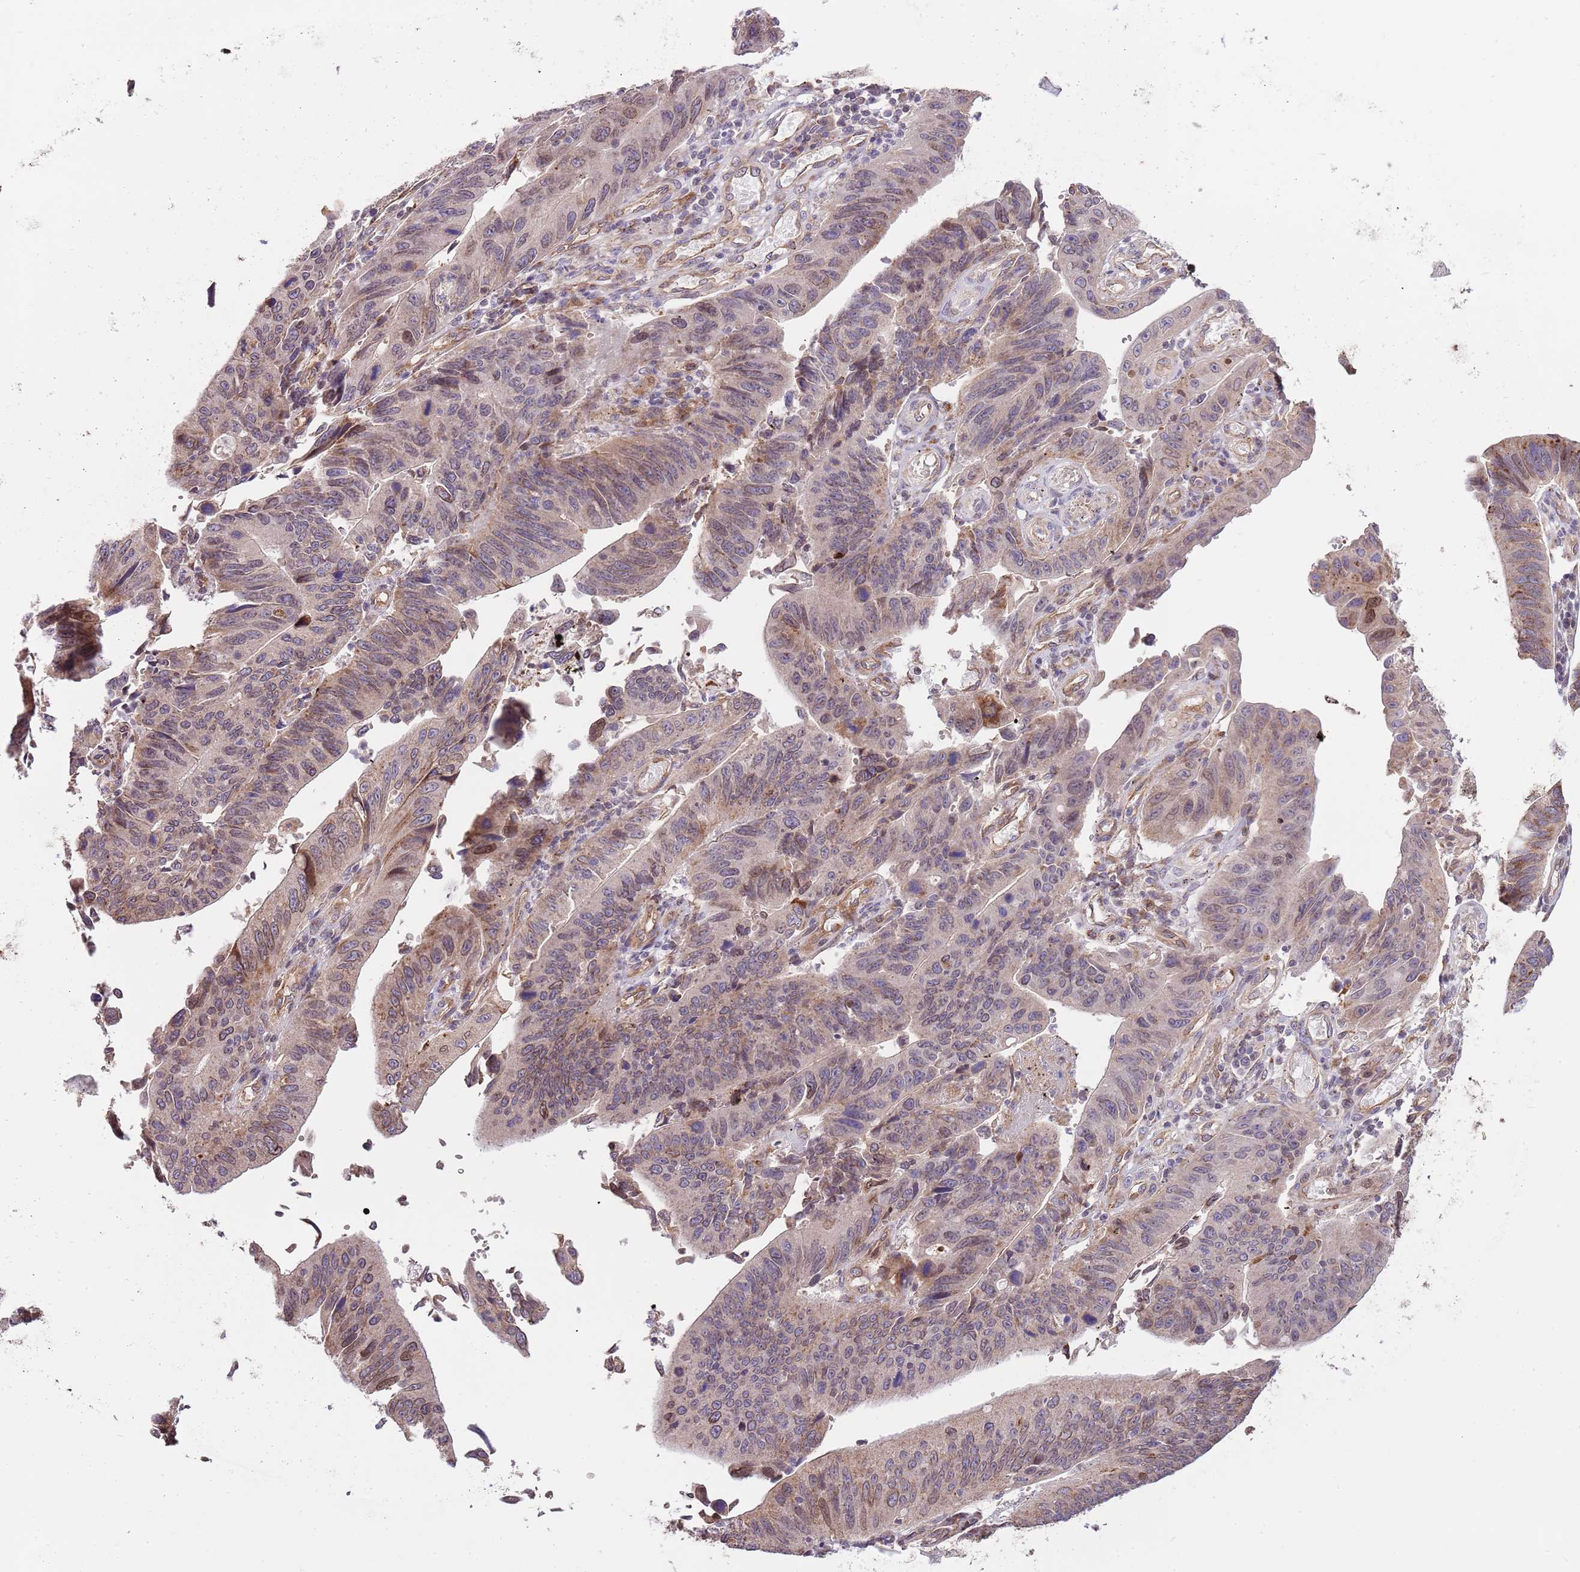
{"staining": {"intensity": "moderate", "quantity": "25%-75%", "location": "cytoplasmic/membranous"}, "tissue": "stomach cancer", "cell_type": "Tumor cells", "image_type": "cancer", "snomed": [{"axis": "morphology", "description": "Adenocarcinoma, NOS"}, {"axis": "topography", "description": "Stomach"}], "caption": "Human stomach cancer stained with a protein marker demonstrates moderate staining in tumor cells.", "gene": "DOCK6", "patient": {"sex": "male", "age": 59}}